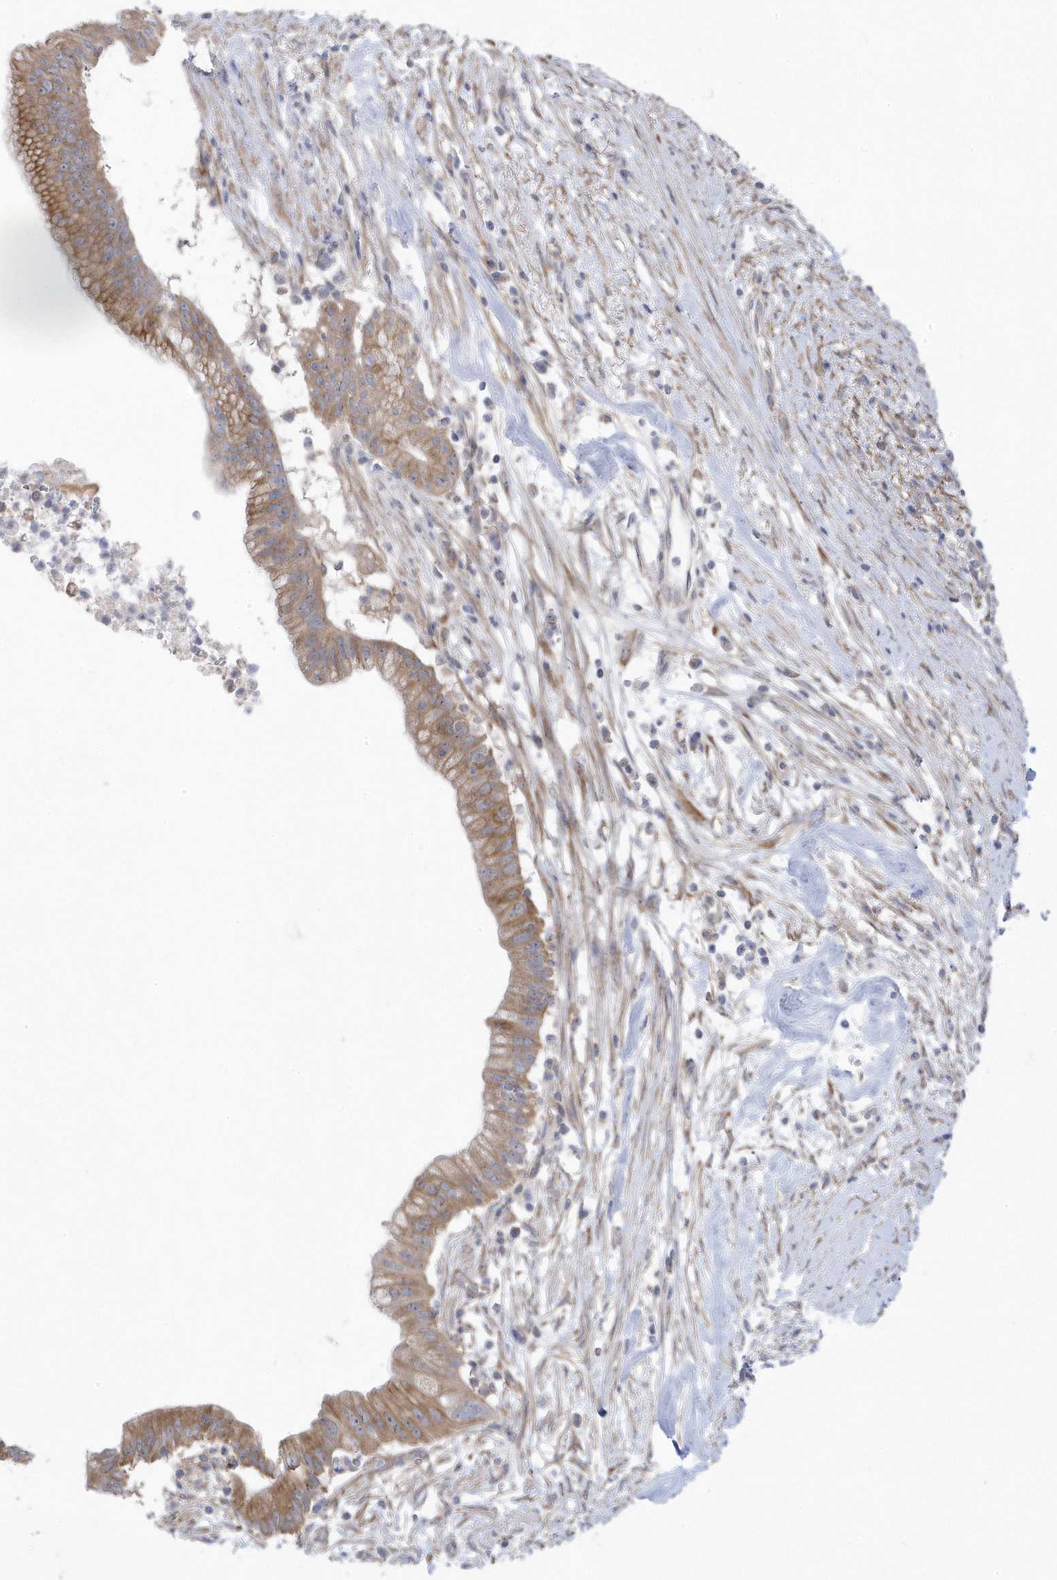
{"staining": {"intensity": "moderate", "quantity": ">75%", "location": "cytoplasmic/membranous"}, "tissue": "pancreatic cancer", "cell_type": "Tumor cells", "image_type": "cancer", "snomed": [{"axis": "morphology", "description": "Adenocarcinoma, NOS"}, {"axis": "topography", "description": "Pancreas"}], "caption": "Pancreatic adenocarcinoma was stained to show a protein in brown. There is medium levels of moderate cytoplasmic/membranous positivity in about >75% of tumor cells.", "gene": "ANAPC1", "patient": {"sex": "male", "age": 68}}